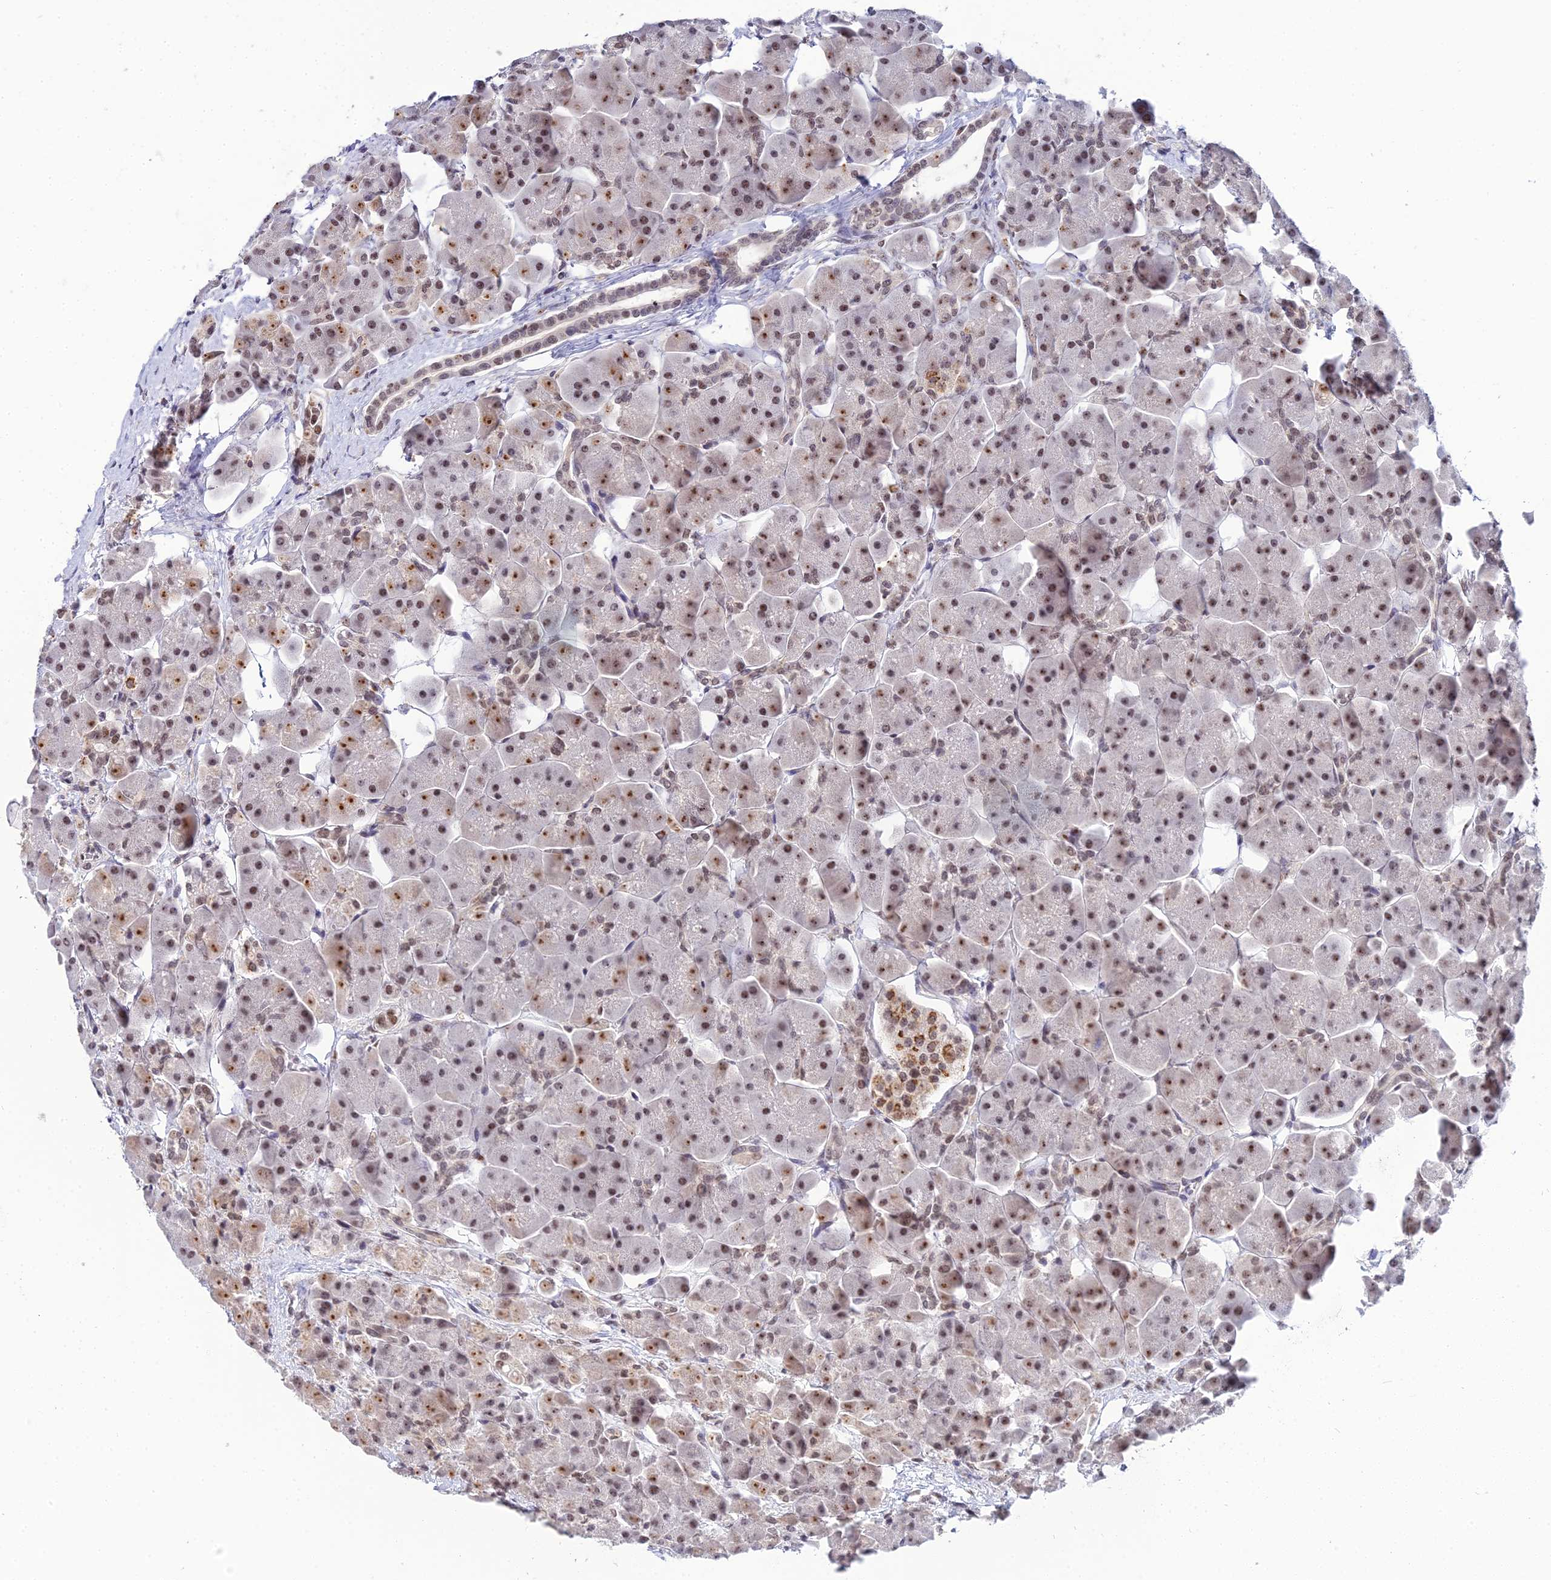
{"staining": {"intensity": "moderate", "quantity": "25%-75%", "location": "nuclear"}, "tissue": "pancreas", "cell_type": "Exocrine glandular cells", "image_type": "normal", "snomed": [{"axis": "morphology", "description": "Normal tissue, NOS"}, {"axis": "topography", "description": "Pancreas"}], "caption": "The histopathology image shows staining of normal pancreas, revealing moderate nuclear protein positivity (brown color) within exocrine glandular cells.", "gene": "EXOSC3", "patient": {"sex": "male", "age": 66}}